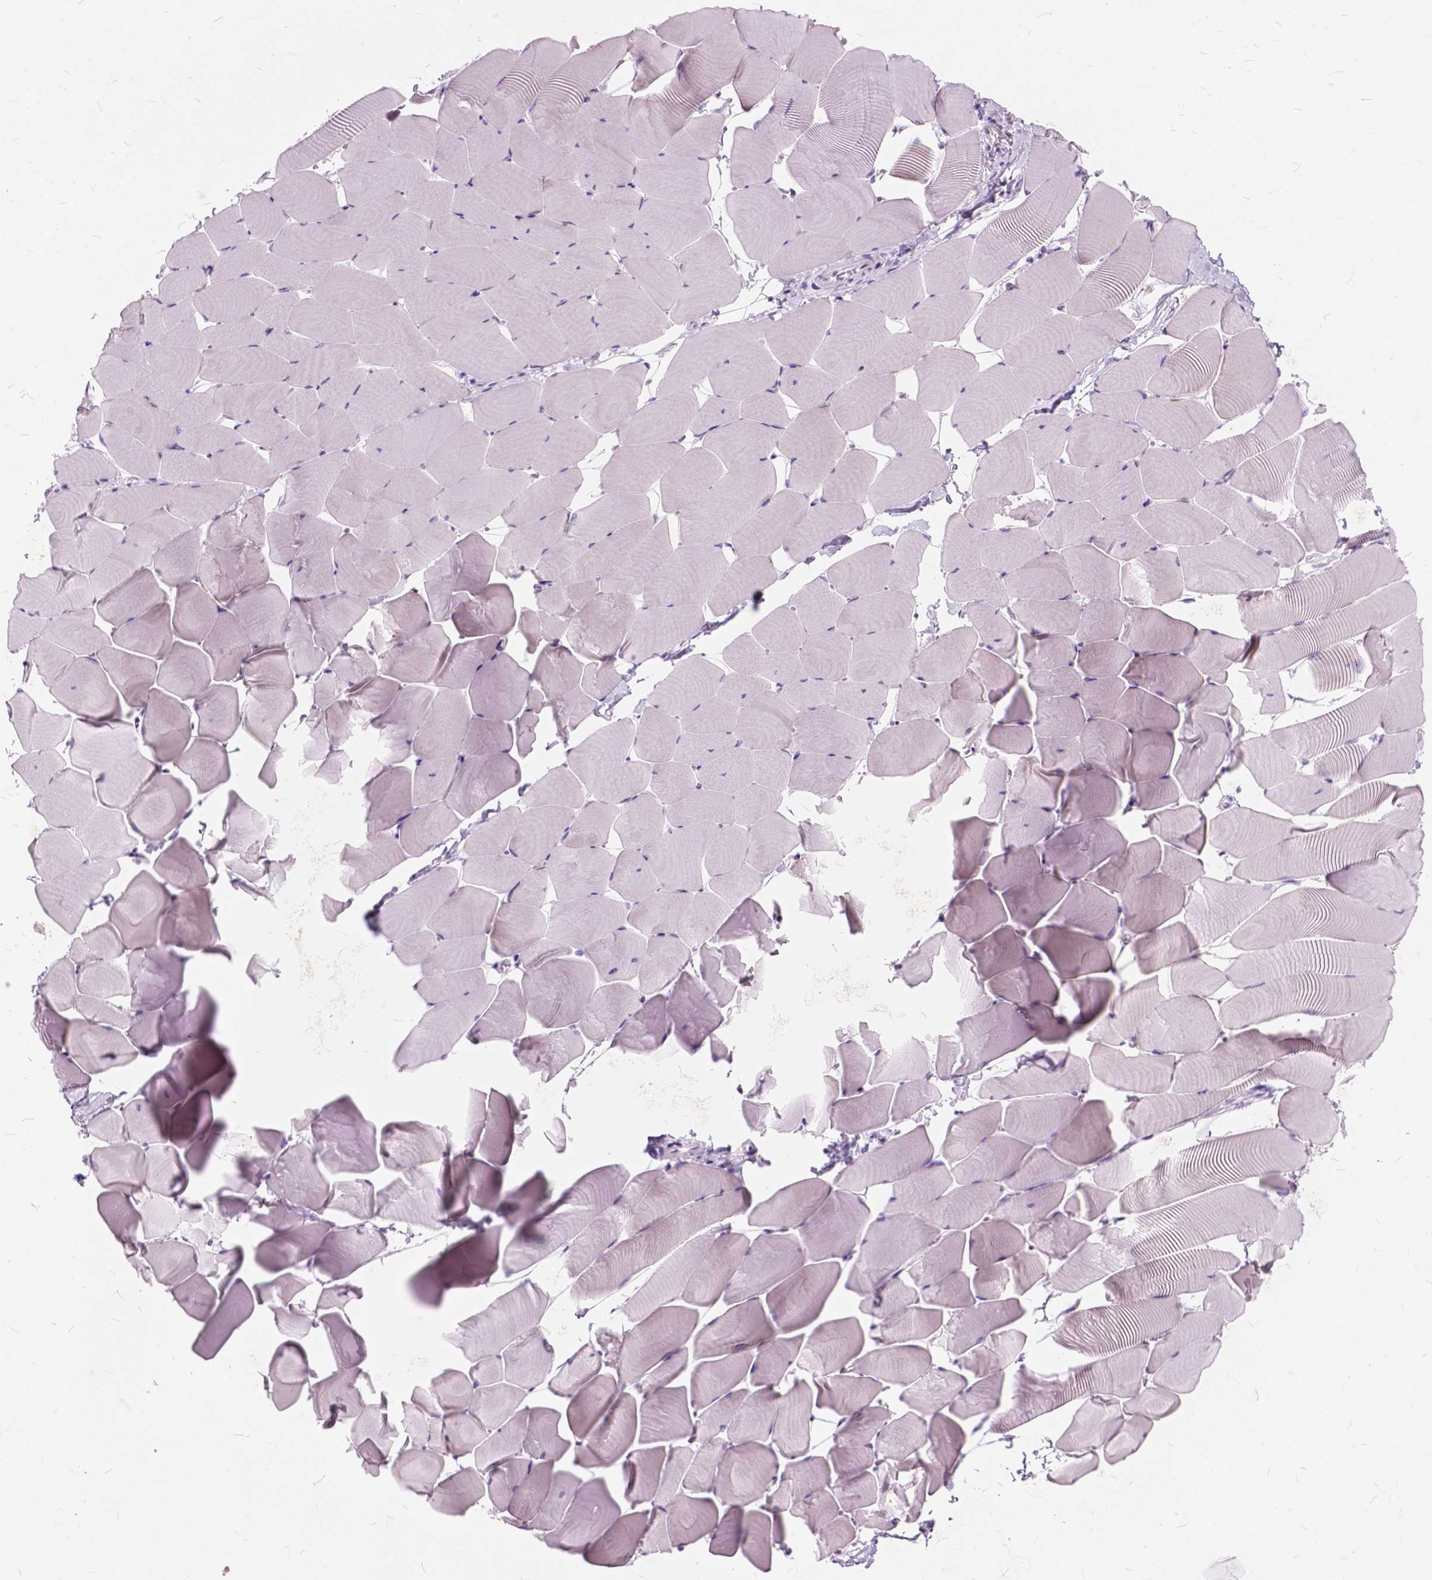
{"staining": {"intensity": "weak", "quantity": "<25%", "location": "cytoplasmic/membranous"}, "tissue": "skeletal muscle", "cell_type": "Myocytes", "image_type": "normal", "snomed": [{"axis": "morphology", "description": "Normal tissue, NOS"}, {"axis": "topography", "description": "Skeletal muscle"}], "caption": "Protein analysis of unremarkable skeletal muscle demonstrates no significant expression in myocytes.", "gene": "GDF9", "patient": {"sex": "male", "age": 25}}